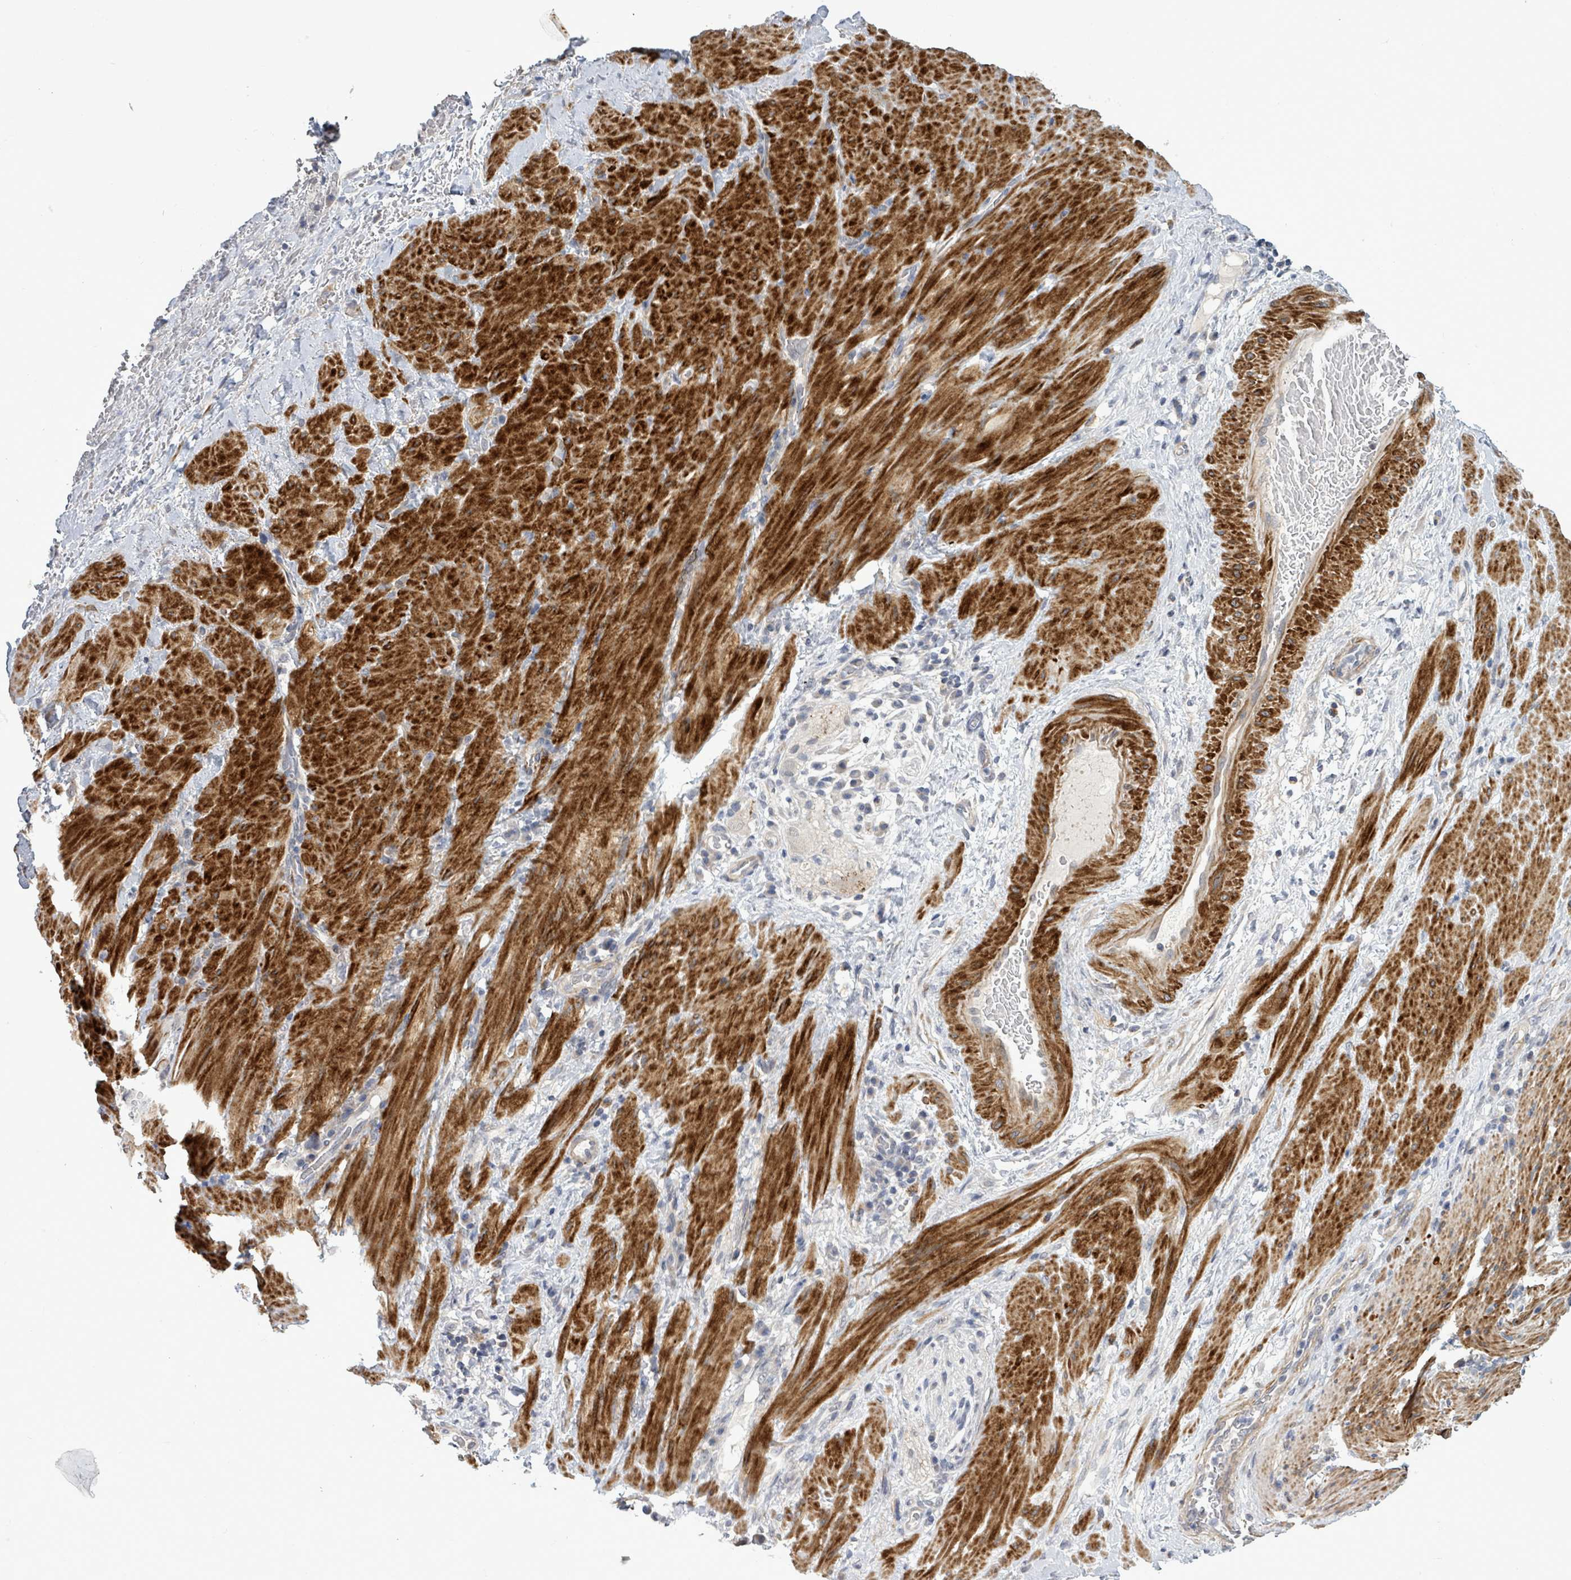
{"staining": {"intensity": "negative", "quantity": "none", "location": "none"}, "tissue": "stomach cancer", "cell_type": "Tumor cells", "image_type": "cancer", "snomed": [{"axis": "morphology", "description": "Normal tissue, NOS"}, {"axis": "morphology", "description": "Adenocarcinoma, NOS"}, {"axis": "topography", "description": "Stomach"}], "caption": "Immunohistochemical staining of stomach adenocarcinoma displays no significant positivity in tumor cells. (Stains: DAB (3,3'-diaminobenzidine) immunohistochemistry with hematoxylin counter stain, Microscopy: brightfield microscopy at high magnification).", "gene": "AMMECR1", "patient": {"sex": "female", "age": 64}}